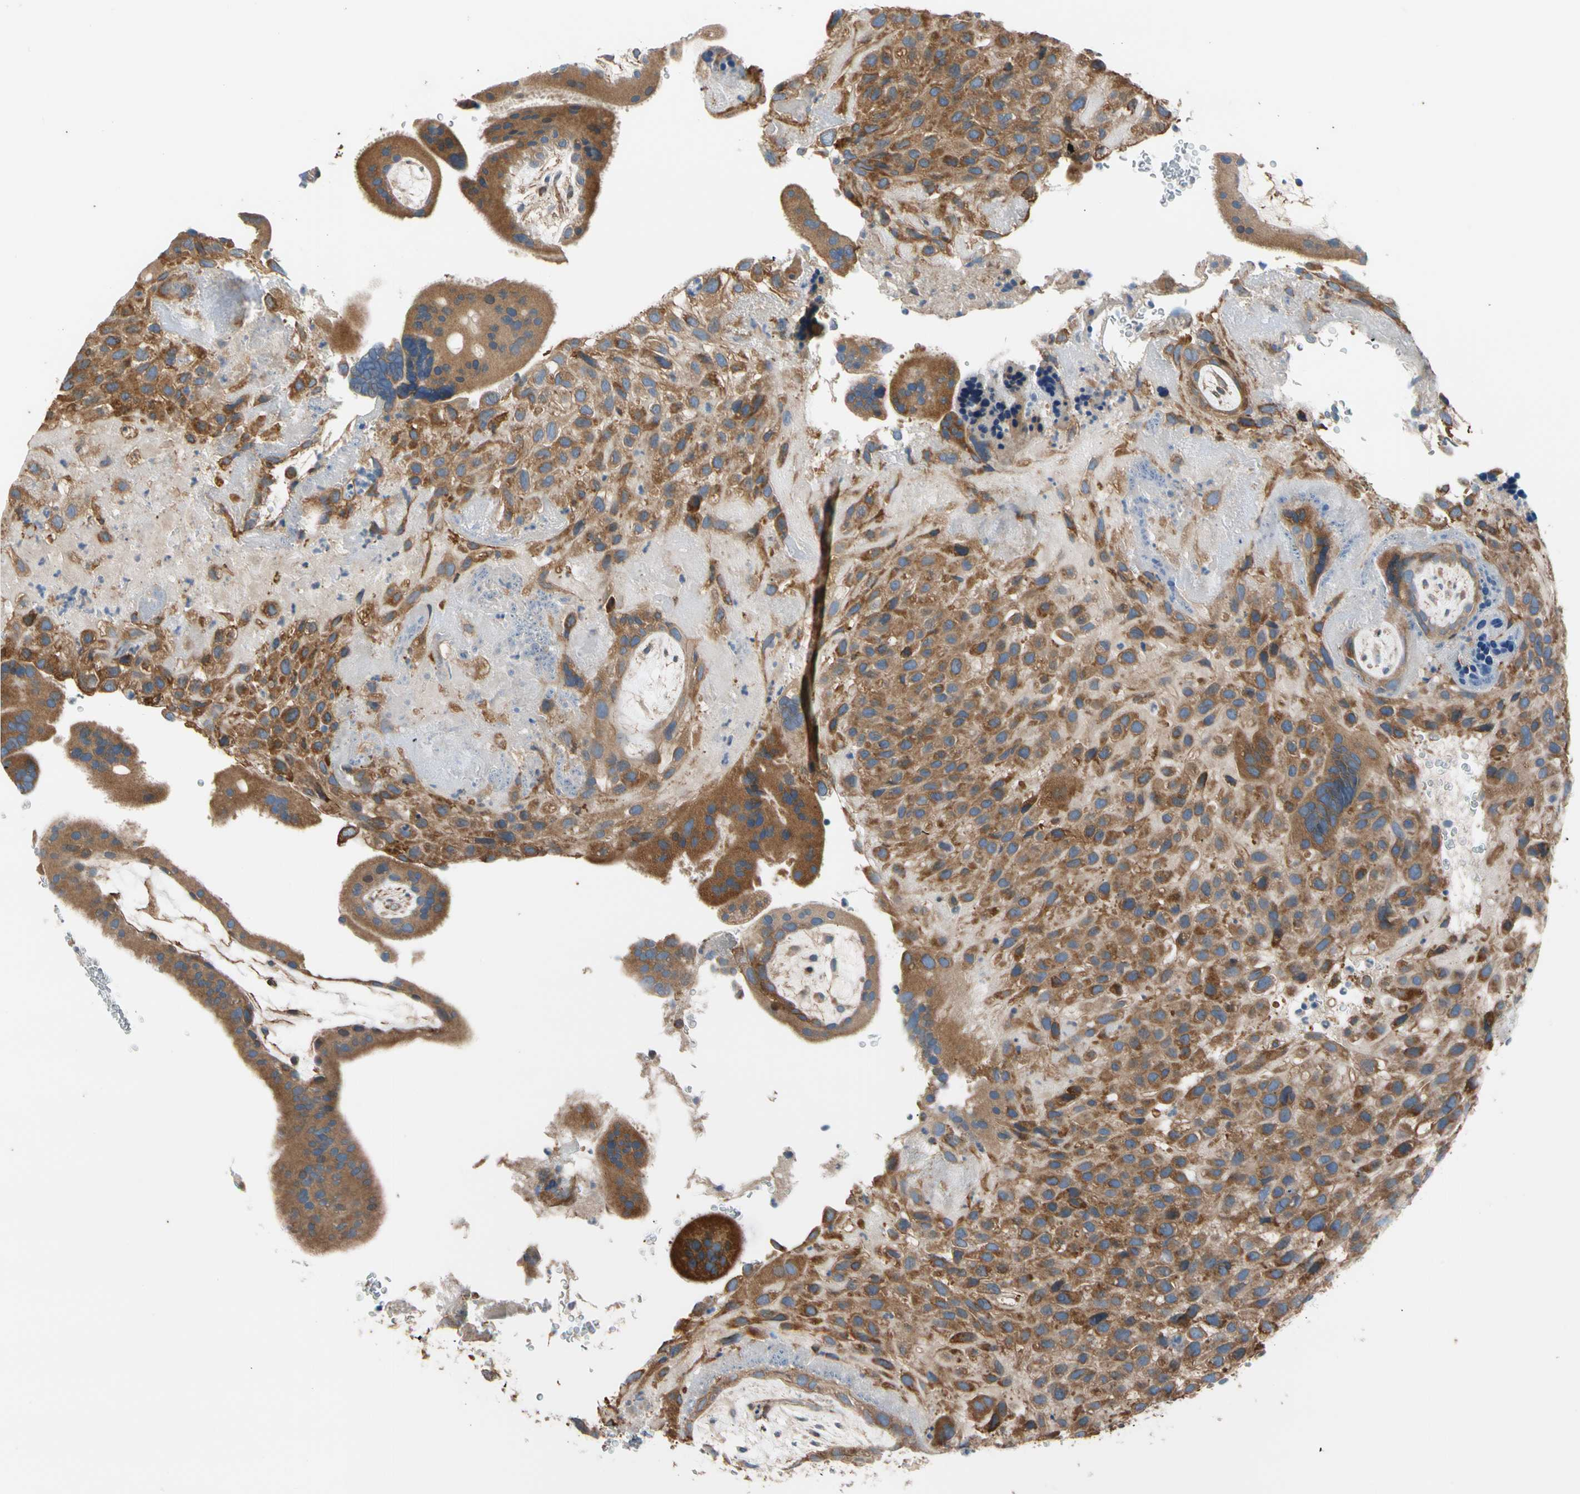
{"staining": {"intensity": "strong", "quantity": ">75%", "location": "cytoplasmic/membranous"}, "tissue": "placenta", "cell_type": "Decidual cells", "image_type": "normal", "snomed": [{"axis": "morphology", "description": "Normal tissue, NOS"}, {"axis": "topography", "description": "Placenta"}], "caption": "A brown stain shows strong cytoplasmic/membranous staining of a protein in decidual cells of normal human placenta. Nuclei are stained in blue.", "gene": "LIMK2", "patient": {"sex": "female", "age": 19}}